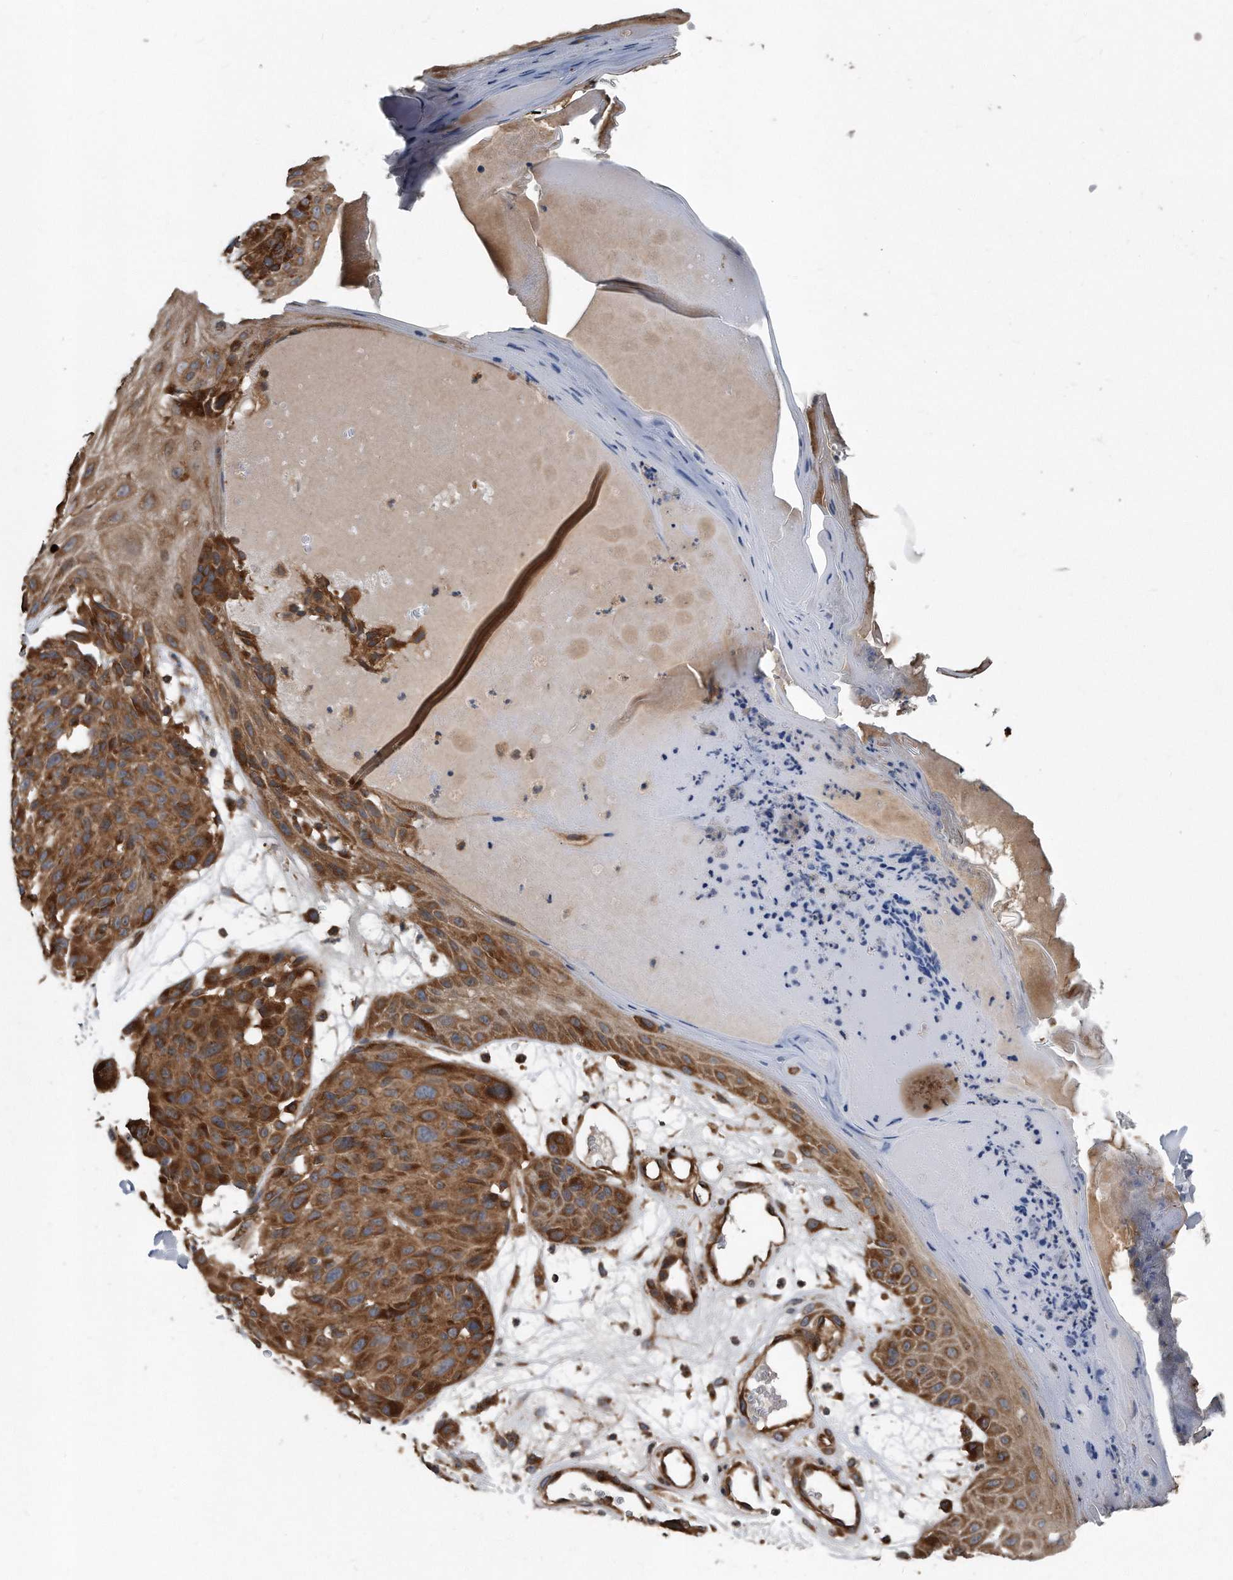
{"staining": {"intensity": "moderate", "quantity": ">75%", "location": "cytoplasmic/membranous"}, "tissue": "melanoma", "cell_type": "Tumor cells", "image_type": "cancer", "snomed": [{"axis": "morphology", "description": "Malignant melanoma, NOS"}, {"axis": "topography", "description": "Skin"}], "caption": "Human malignant melanoma stained with a protein marker reveals moderate staining in tumor cells.", "gene": "FAM136A", "patient": {"sex": "male", "age": 83}}